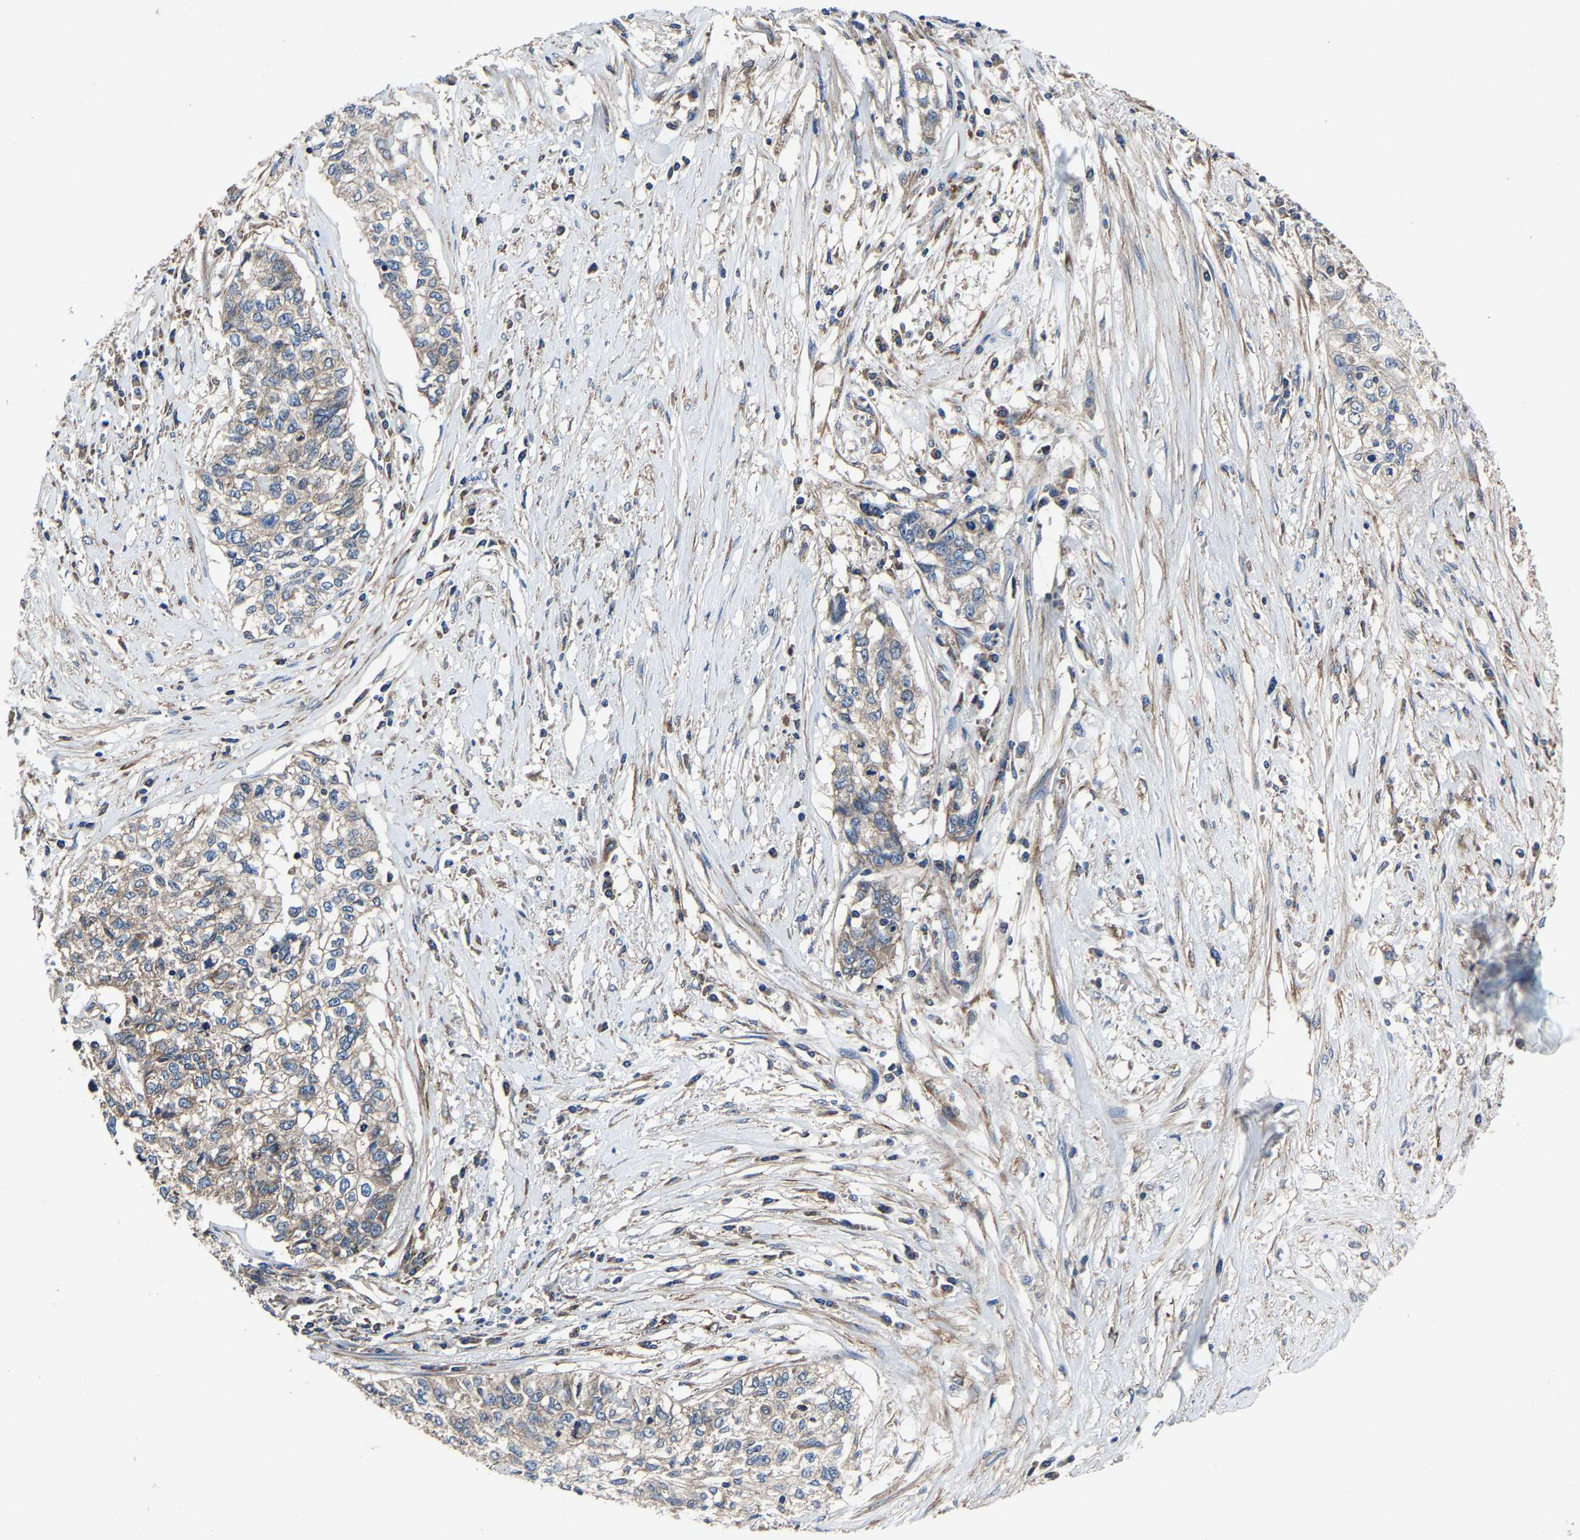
{"staining": {"intensity": "weak", "quantity": "<25%", "location": "cytoplasmic/membranous"}, "tissue": "cervical cancer", "cell_type": "Tumor cells", "image_type": "cancer", "snomed": [{"axis": "morphology", "description": "Squamous cell carcinoma, NOS"}, {"axis": "topography", "description": "Cervix"}], "caption": "DAB (3,3'-diaminobenzidine) immunohistochemical staining of cervical cancer (squamous cell carcinoma) shows no significant positivity in tumor cells.", "gene": "KIAA1958", "patient": {"sex": "female", "age": 57}}